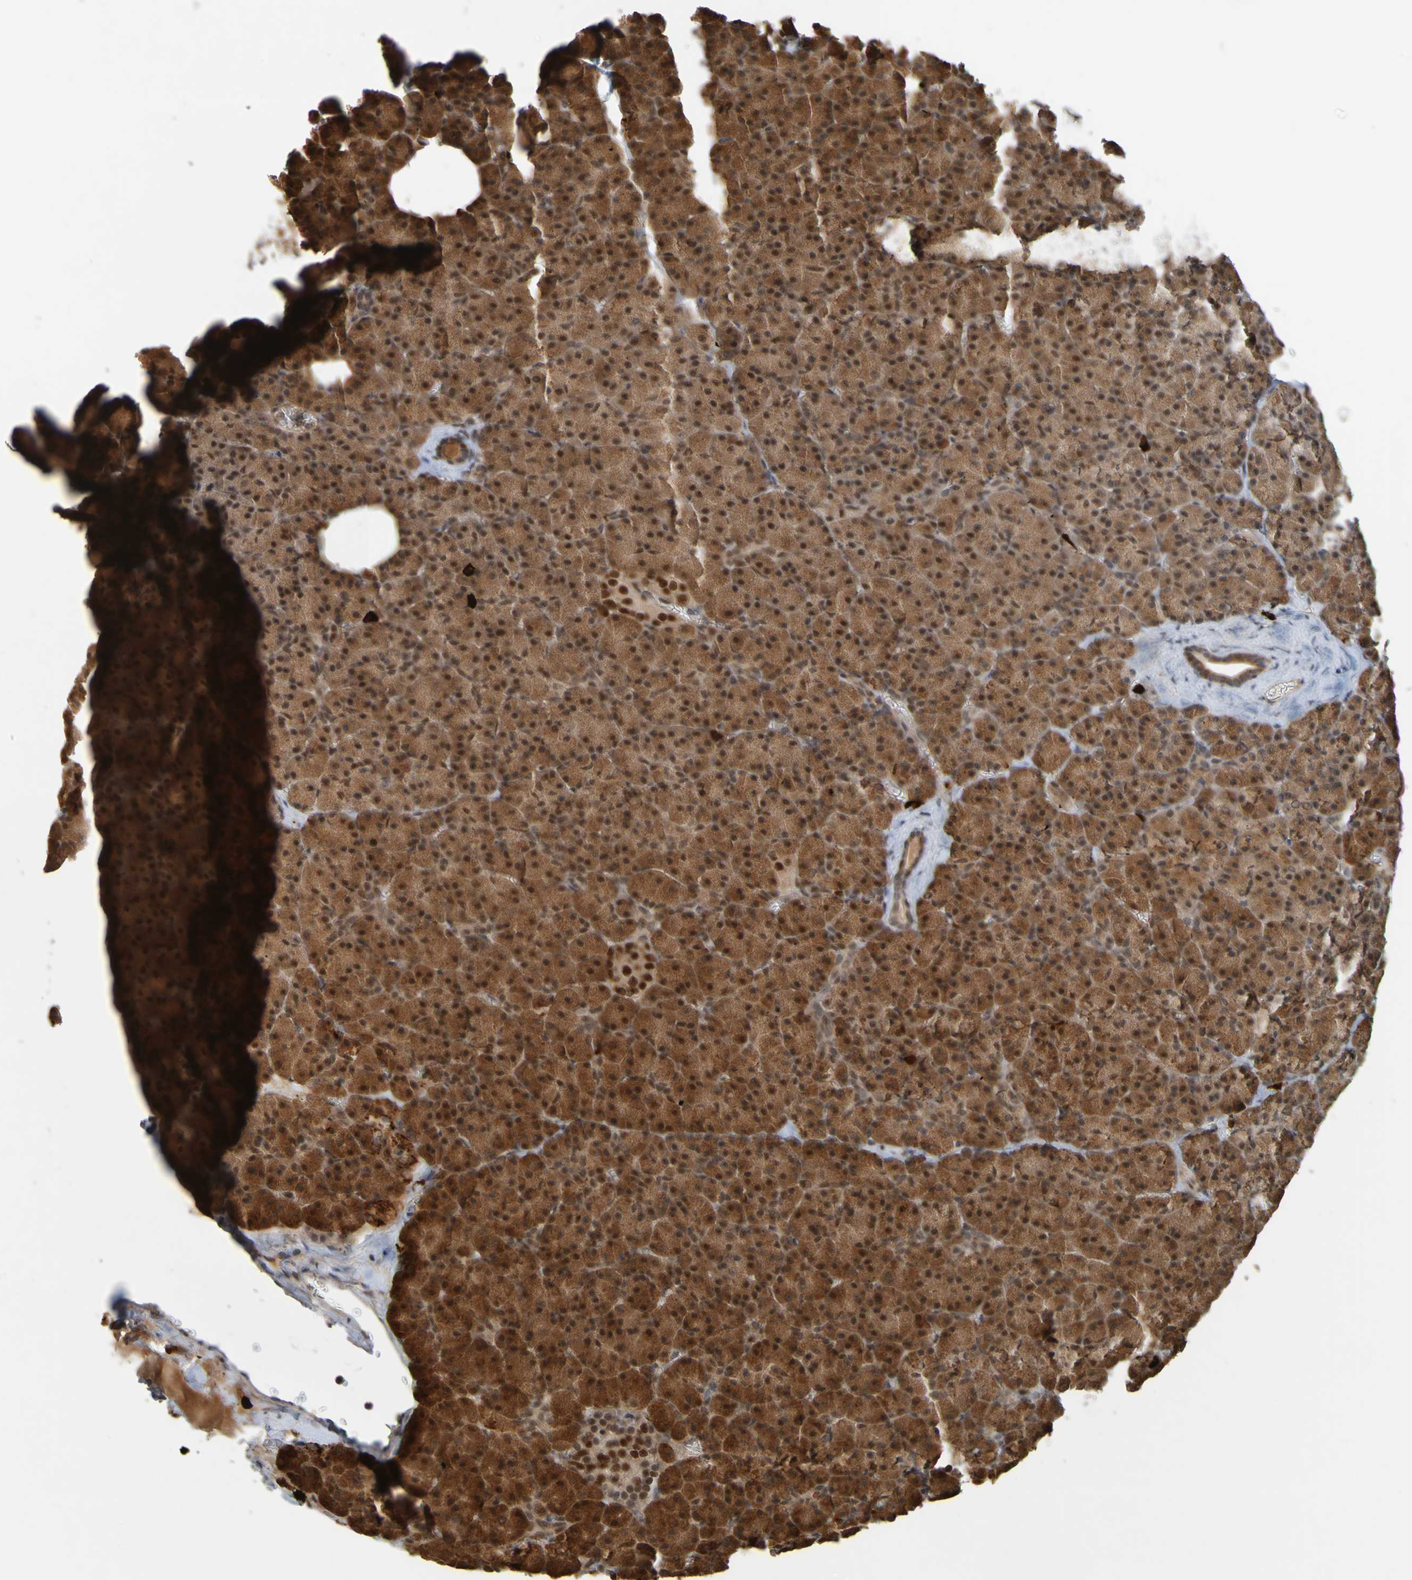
{"staining": {"intensity": "moderate", "quantity": ">75%", "location": "cytoplasmic/membranous,nuclear"}, "tissue": "pancreas", "cell_type": "Exocrine glandular cells", "image_type": "normal", "snomed": [{"axis": "morphology", "description": "Normal tissue, NOS"}, {"axis": "topography", "description": "Pancreas"}], "caption": "Immunohistochemical staining of benign human pancreas displays medium levels of moderate cytoplasmic/membranous,nuclear staining in approximately >75% of exocrine glandular cells.", "gene": "MCPH1", "patient": {"sex": "female", "age": 35}}